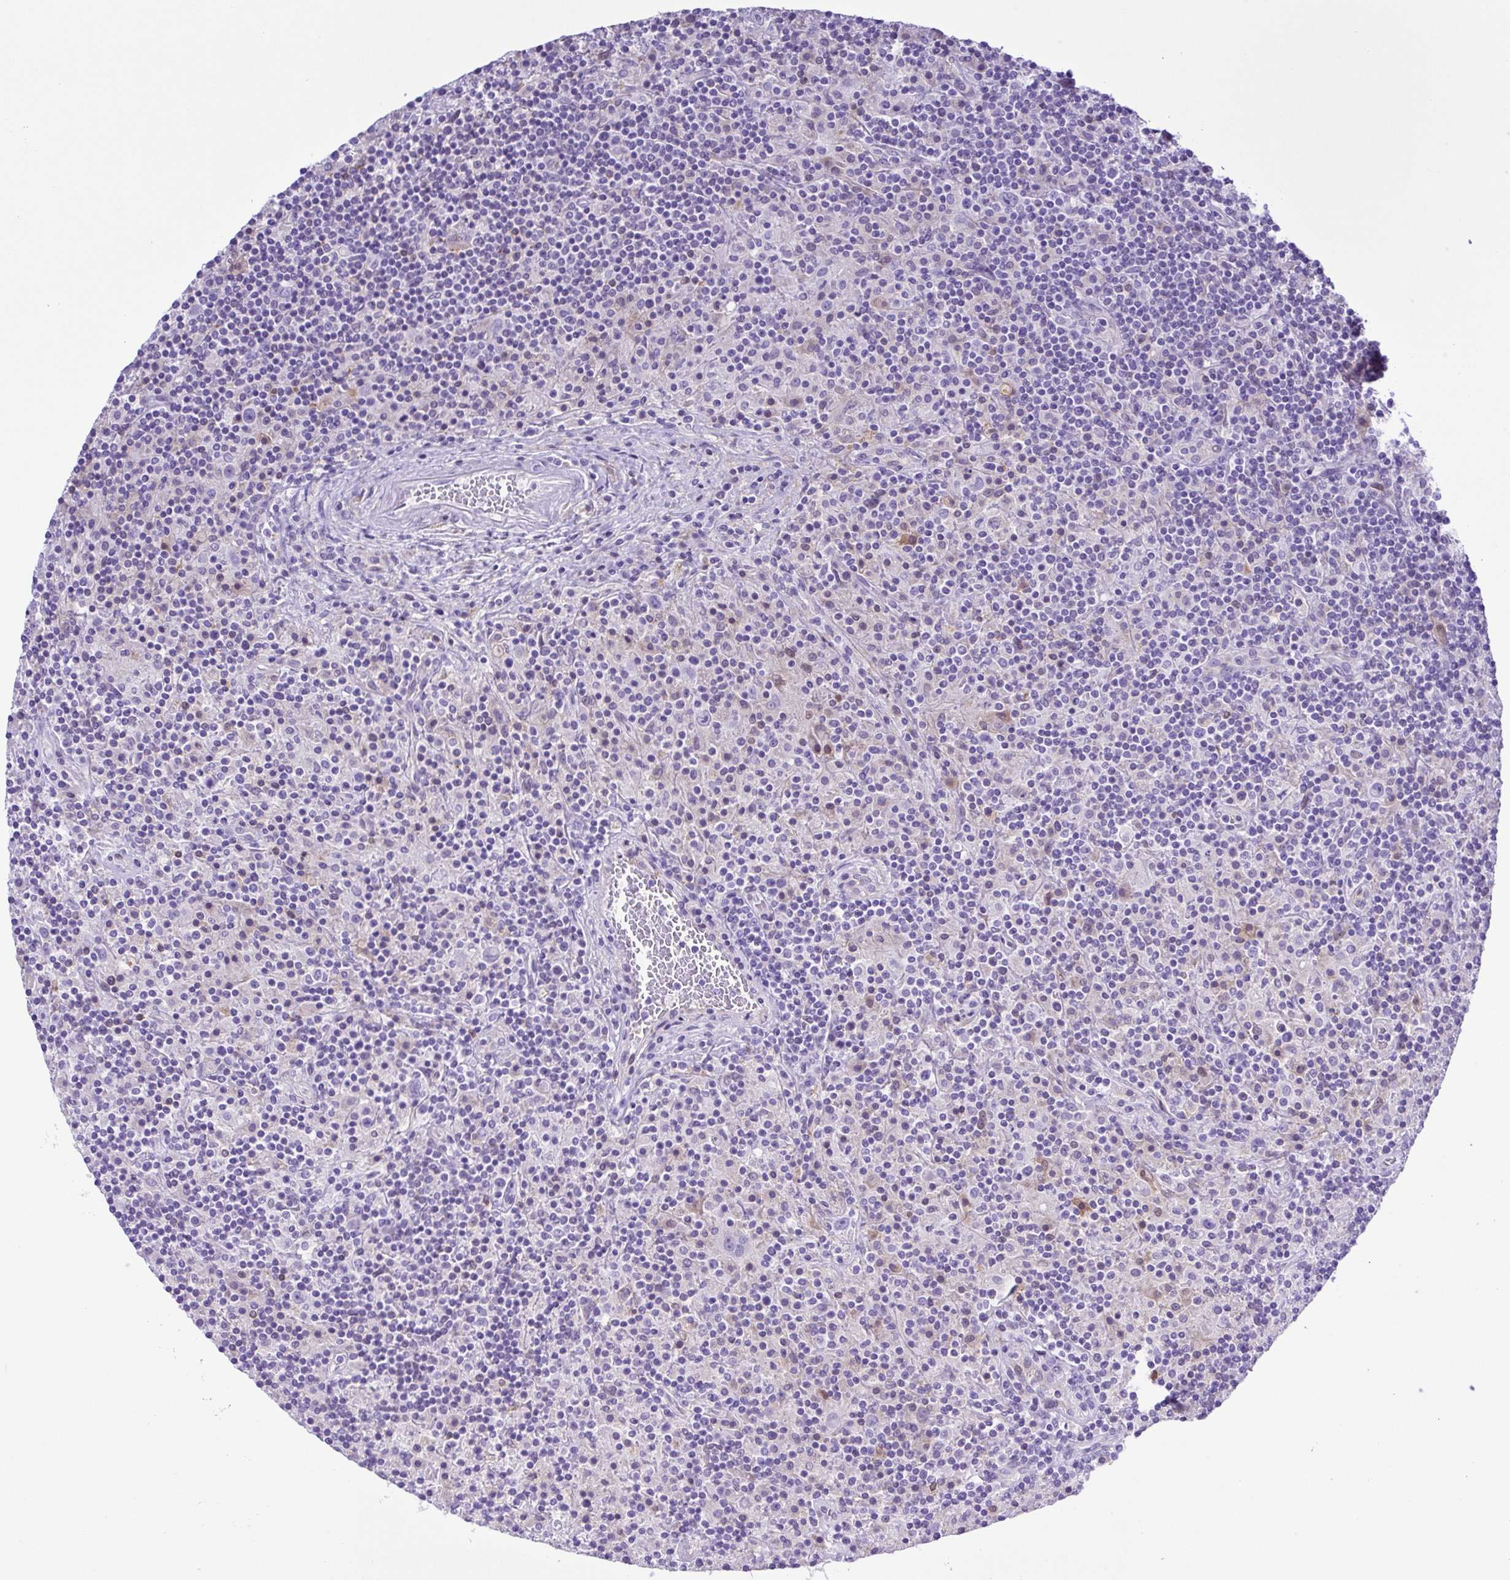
{"staining": {"intensity": "negative", "quantity": "none", "location": "none"}, "tissue": "lymphoma", "cell_type": "Tumor cells", "image_type": "cancer", "snomed": [{"axis": "morphology", "description": "Hodgkin's disease, NOS"}, {"axis": "topography", "description": "Lymph node"}], "caption": "An image of human Hodgkin's disease is negative for staining in tumor cells.", "gene": "GPR17", "patient": {"sex": "male", "age": 70}}